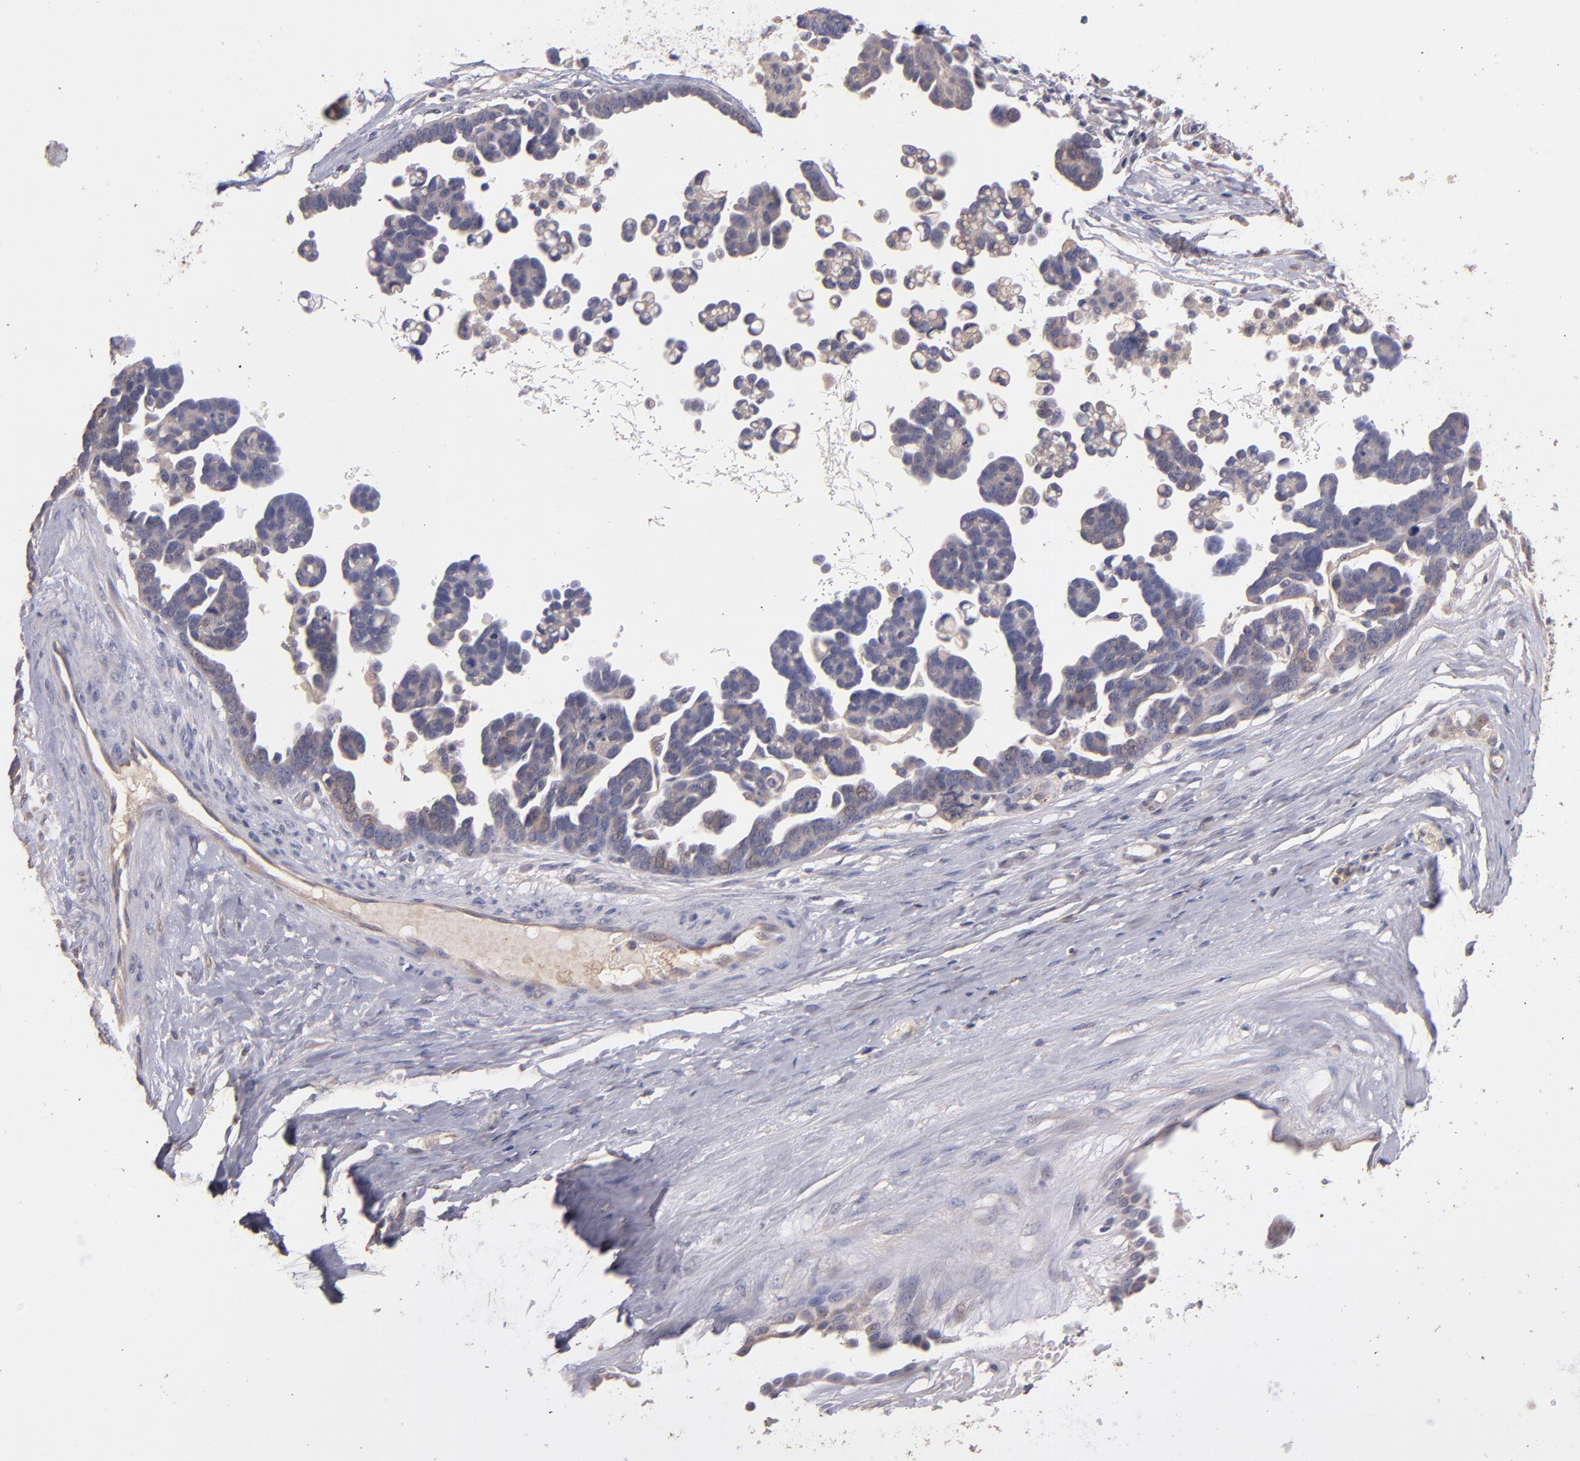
{"staining": {"intensity": "weak", "quantity": "25%-75%", "location": "cytoplasmic/membranous"}, "tissue": "ovarian cancer", "cell_type": "Tumor cells", "image_type": "cancer", "snomed": [{"axis": "morphology", "description": "Cystadenocarcinoma, serous, NOS"}, {"axis": "topography", "description": "Ovary"}], "caption": "Immunohistochemistry histopathology image of ovarian cancer stained for a protein (brown), which exhibits low levels of weak cytoplasmic/membranous positivity in approximately 25%-75% of tumor cells.", "gene": "GNAZ", "patient": {"sex": "female", "age": 54}}